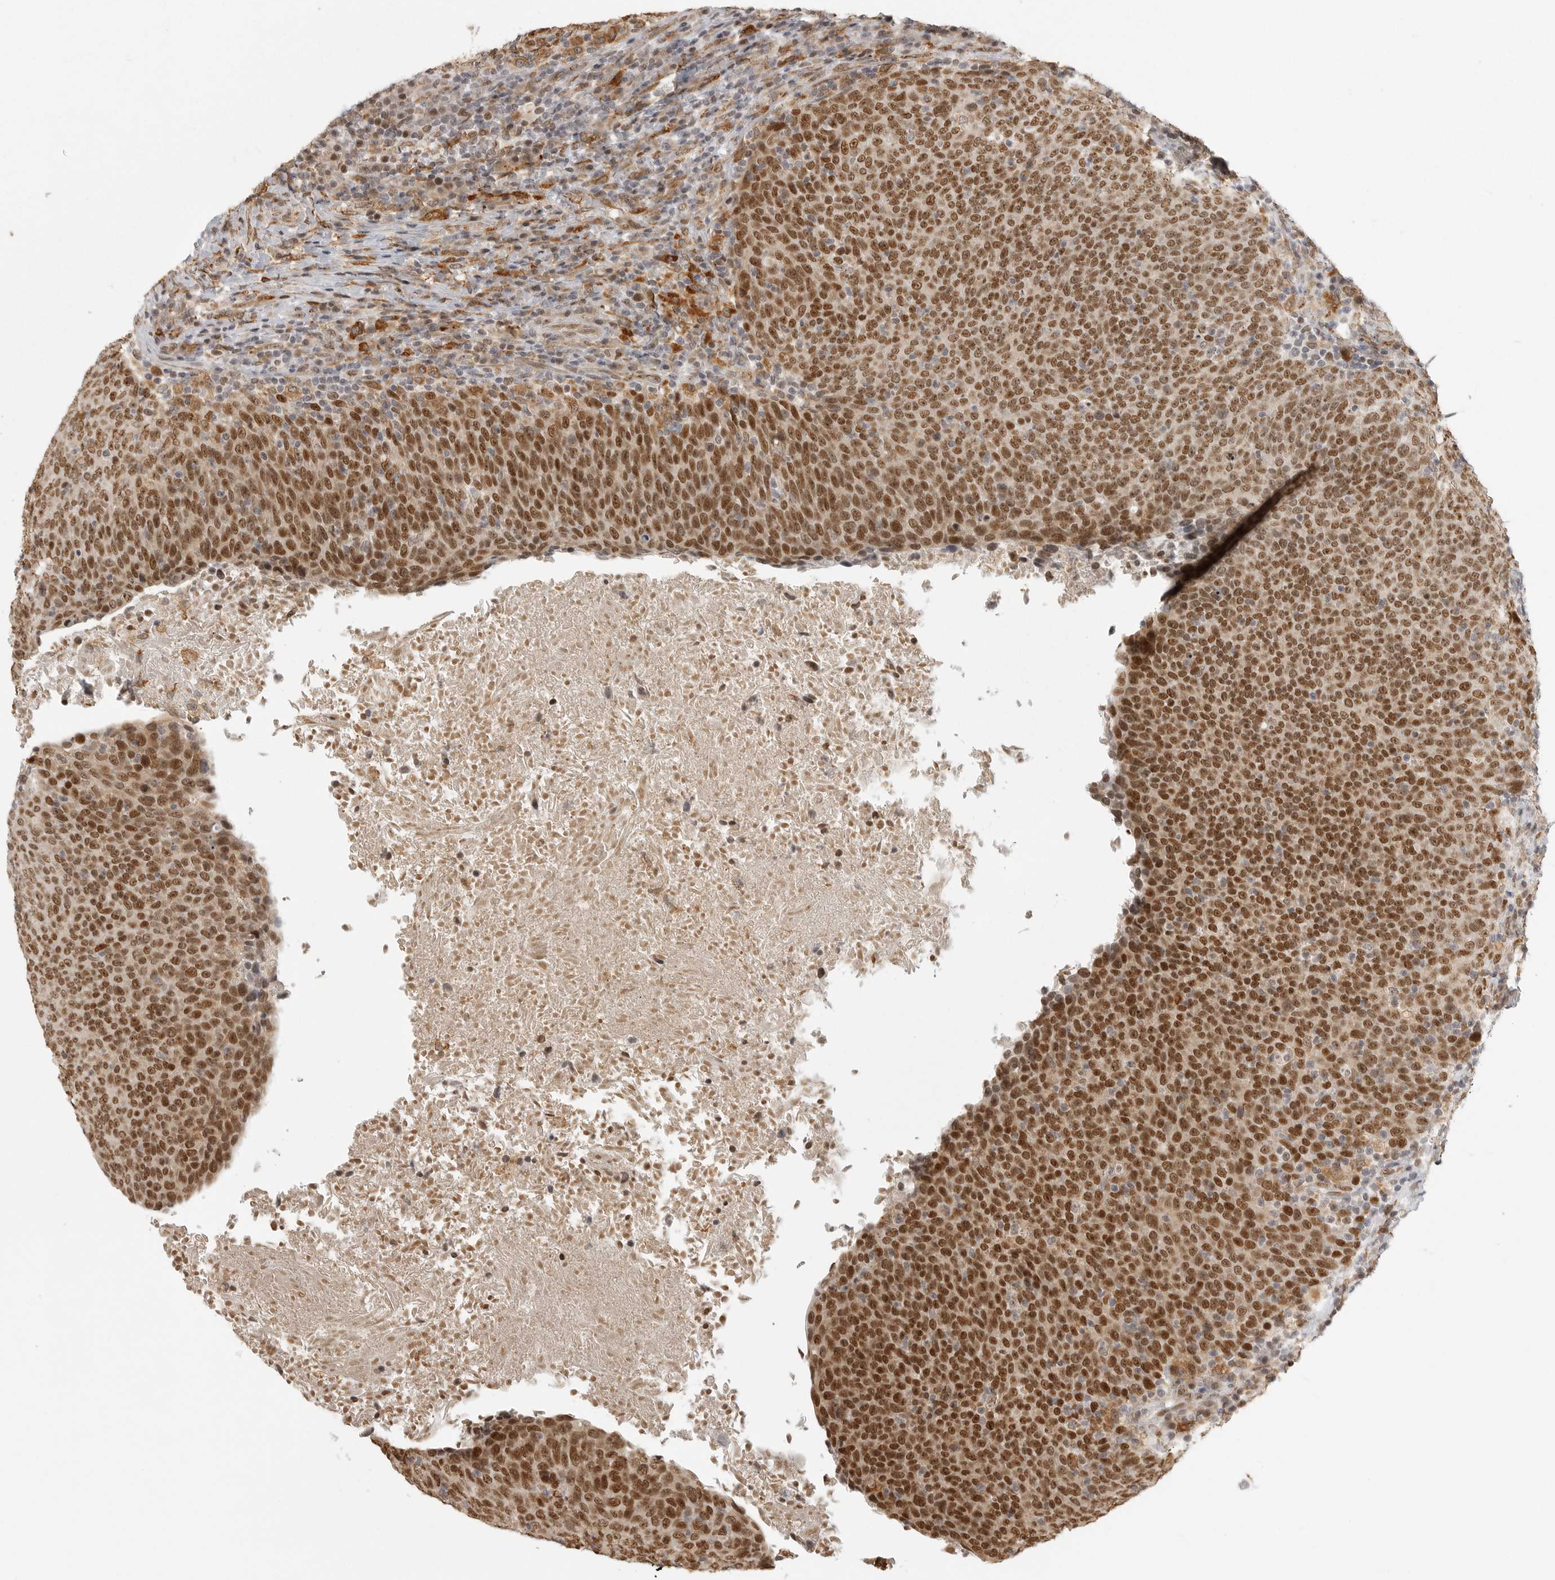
{"staining": {"intensity": "moderate", "quantity": ">75%", "location": "nuclear"}, "tissue": "head and neck cancer", "cell_type": "Tumor cells", "image_type": "cancer", "snomed": [{"axis": "morphology", "description": "Squamous cell carcinoma, NOS"}, {"axis": "morphology", "description": "Squamous cell carcinoma, metastatic, NOS"}, {"axis": "topography", "description": "Lymph node"}, {"axis": "topography", "description": "Head-Neck"}], "caption": "Tumor cells demonstrate medium levels of moderate nuclear staining in about >75% of cells in human head and neck cancer (squamous cell carcinoma). Using DAB (brown) and hematoxylin (blue) stains, captured at high magnification using brightfield microscopy.", "gene": "ISG20L2", "patient": {"sex": "male", "age": 62}}